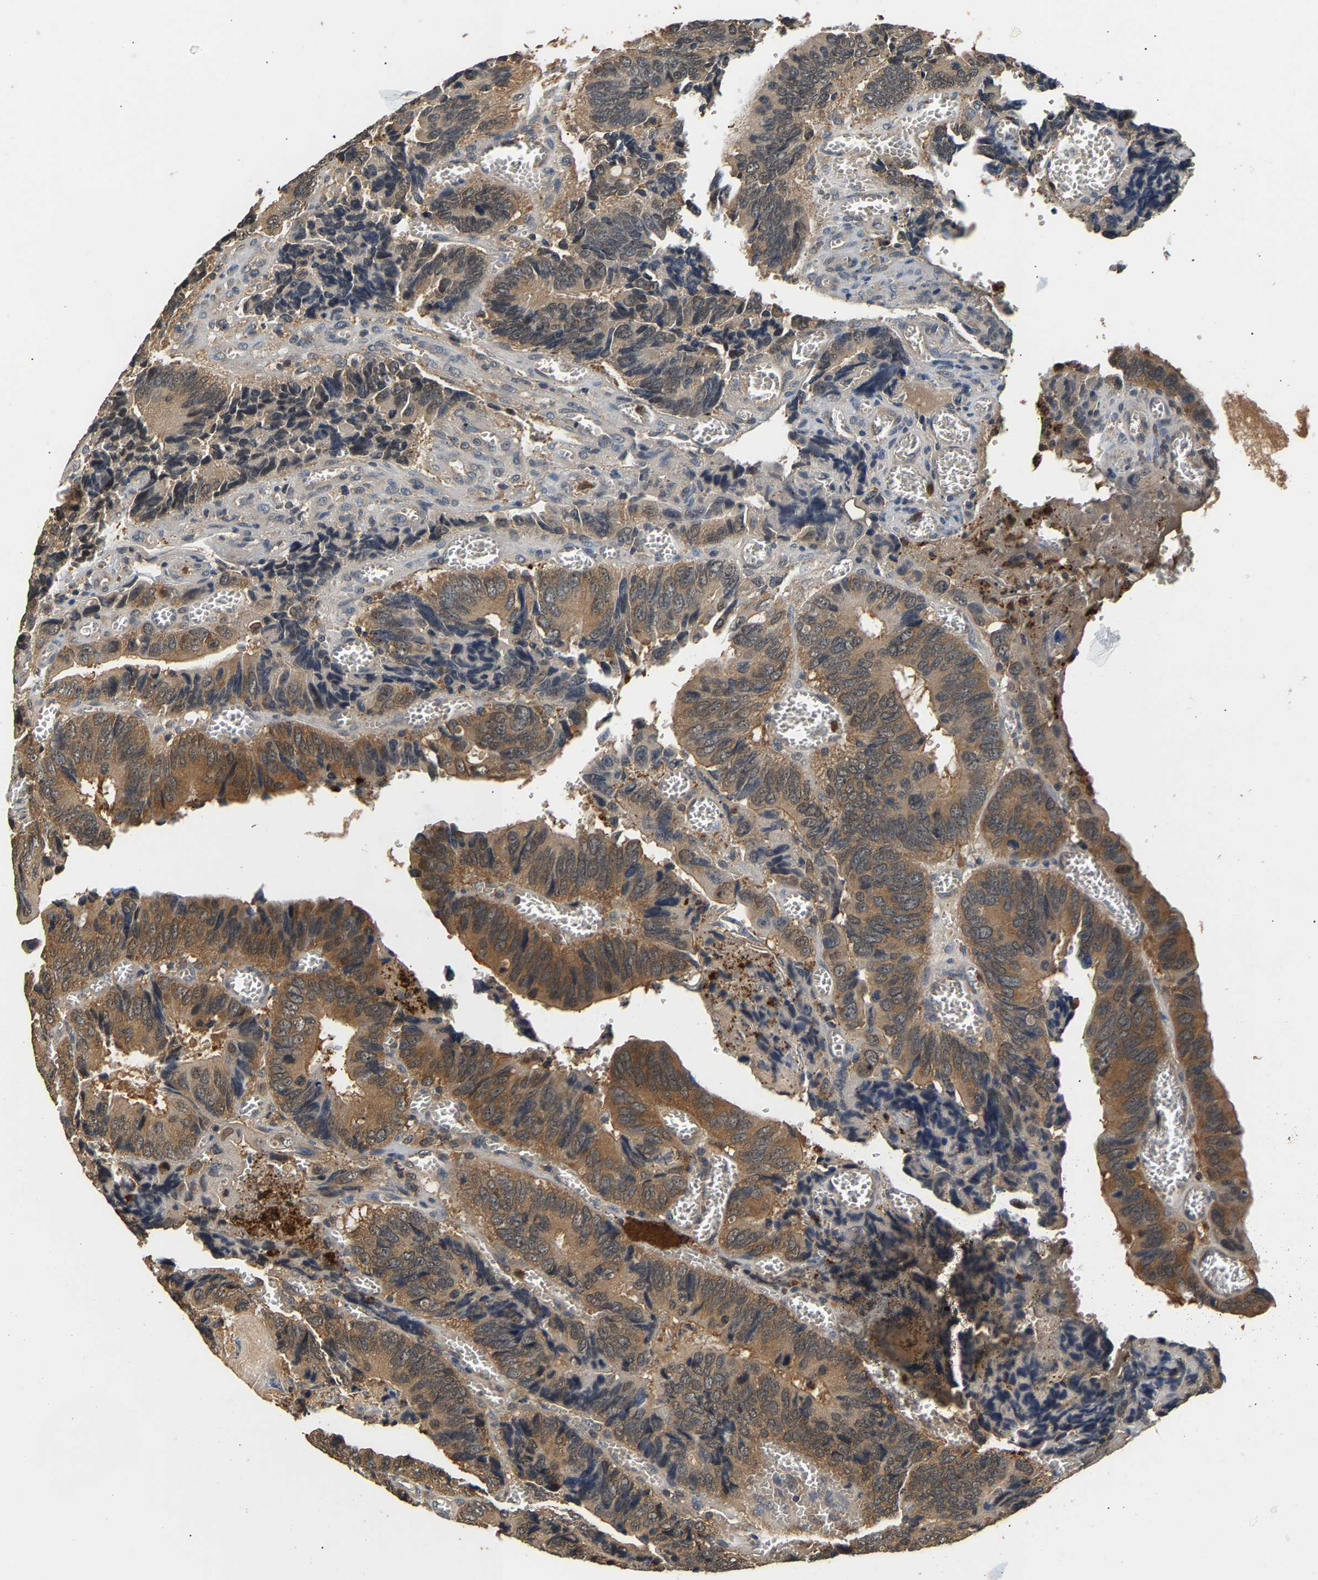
{"staining": {"intensity": "moderate", "quantity": ">75%", "location": "cytoplasmic/membranous"}, "tissue": "colorectal cancer", "cell_type": "Tumor cells", "image_type": "cancer", "snomed": [{"axis": "morphology", "description": "Adenocarcinoma, NOS"}, {"axis": "topography", "description": "Colon"}], "caption": "IHC of human colorectal cancer (adenocarcinoma) demonstrates medium levels of moderate cytoplasmic/membranous expression in about >75% of tumor cells.", "gene": "GPI", "patient": {"sex": "male", "age": 72}}